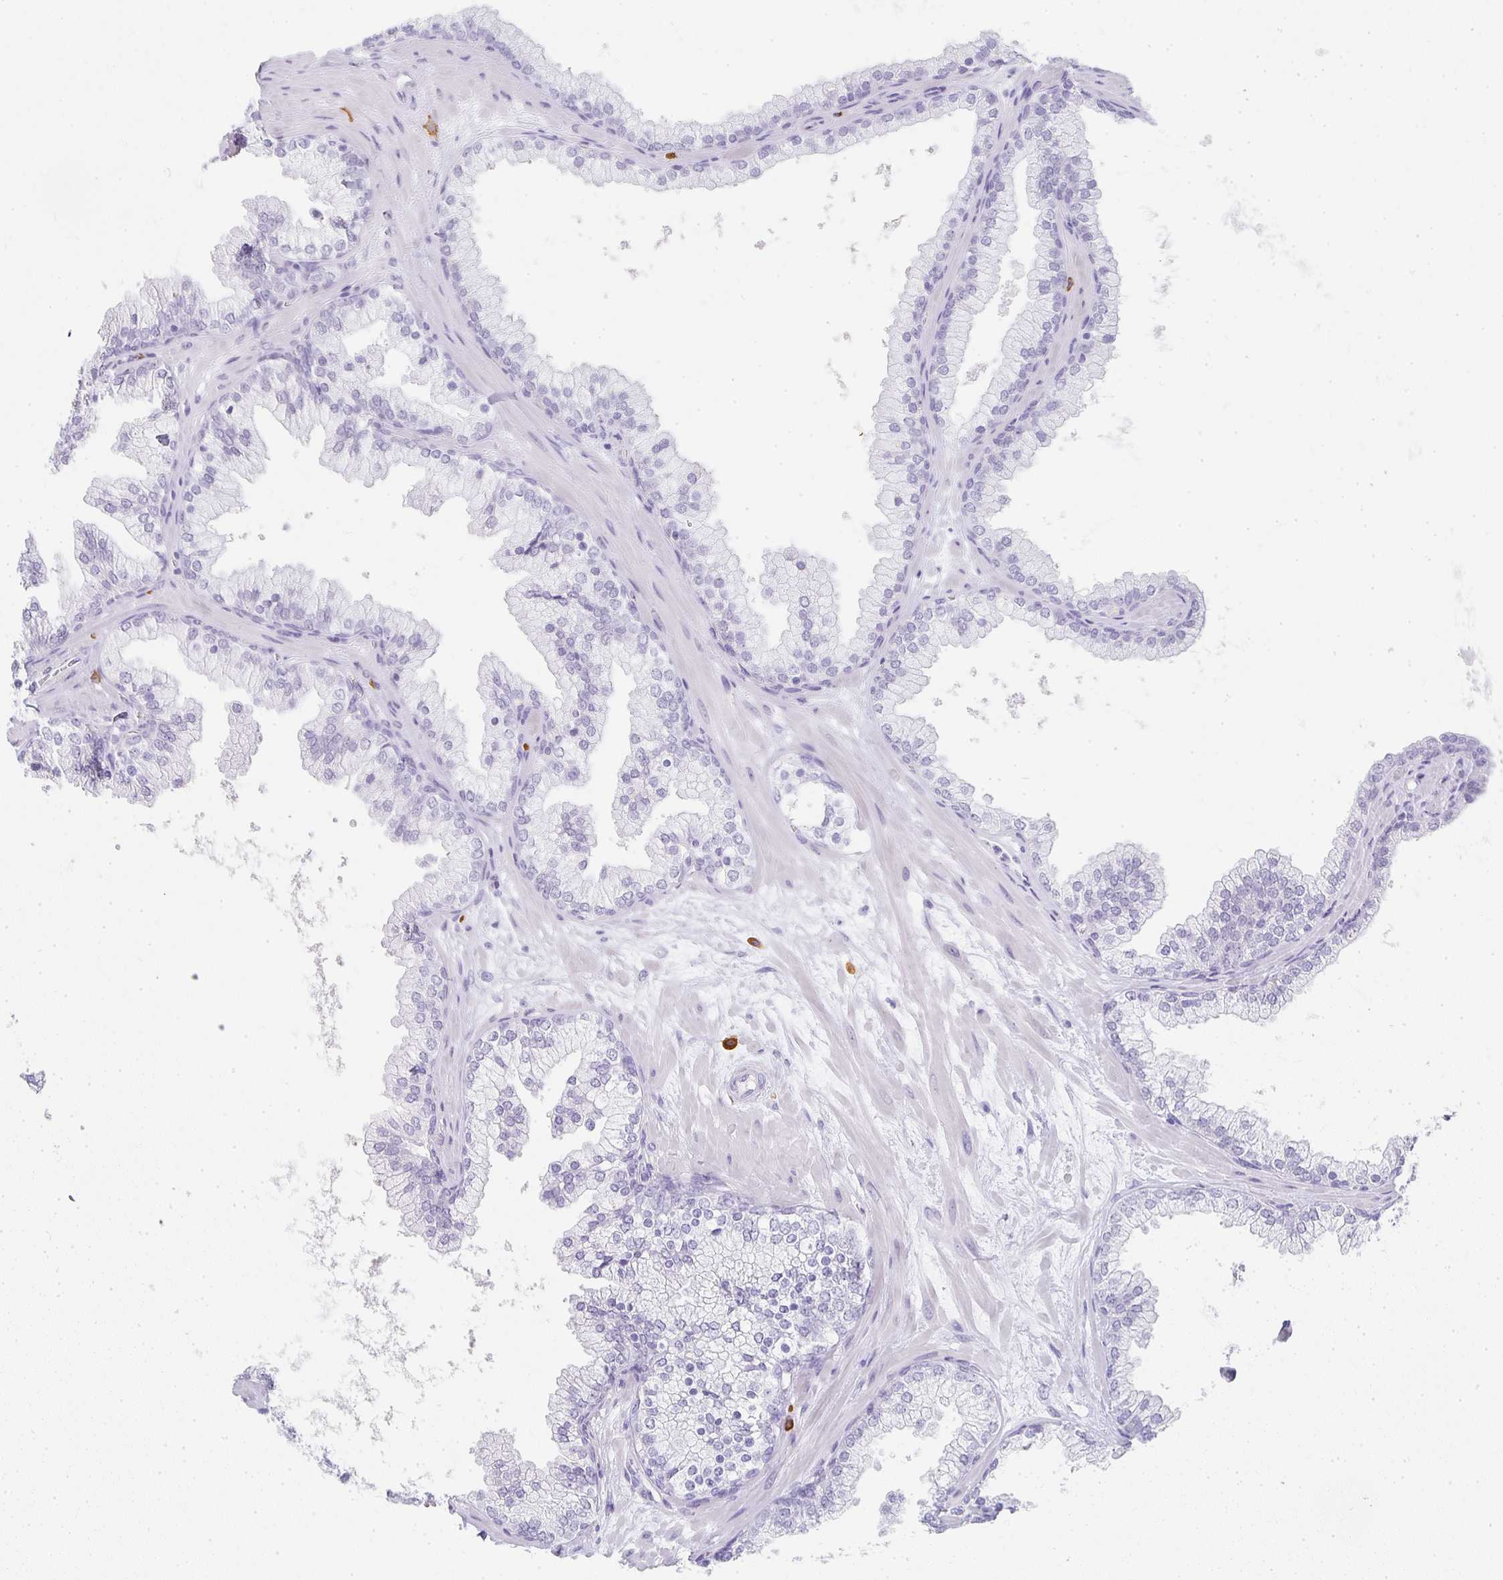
{"staining": {"intensity": "negative", "quantity": "none", "location": "none"}, "tissue": "prostate", "cell_type": "Glandular cells", "image_type": "normal", "snomed": [{"axis": "morphology", "description": "Normal tissue, NOS"}, {"axis": "topography", "description": "Prostate"}, {"axis": "topography", "description": "Peripheral nerve tissue"}], "caption": "IHC of benign human prostate demonstrates no staining in glandular cells.", "gene": "TPSD1", "patient": {"sex": "male", "age": 61}}